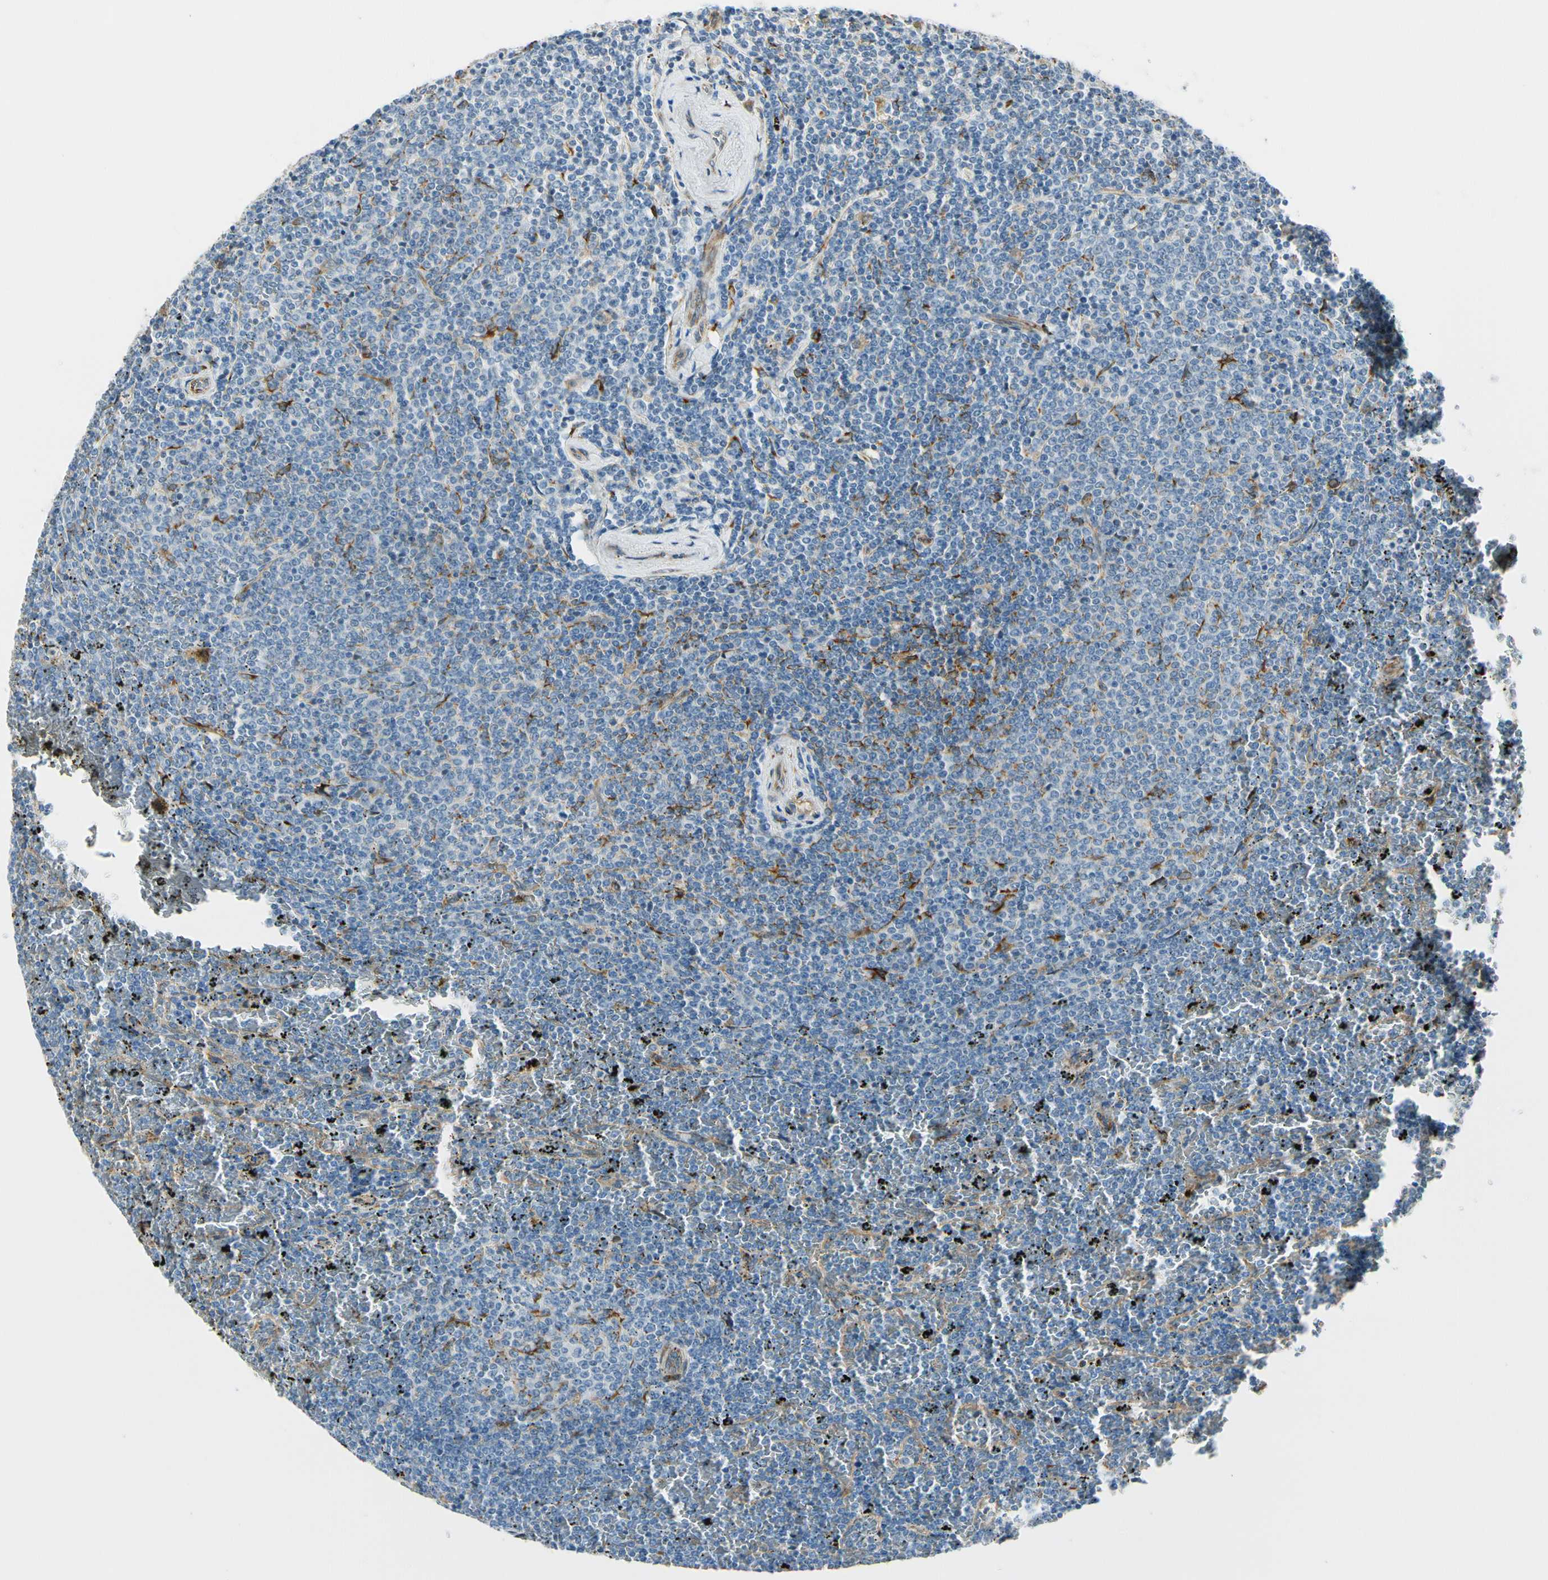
{"staining": {"intensity": "weak", "quantity": "<25%", "location": "cytoplasmic/membranous"}, "tissue": "lymphoma", "cell_type": "Tumor cells", "image_type": "cancer", "snomed": [{"axis": "morphology", "description": "Malignant lymphoma, non-Hodgkin's type, Low grade"}, {"axis": "topography", "description": "Spleen"}], "caption": "Immunohistochemistry of human malignant lymphoma, non-Hodgkin's type (low-grade) reveals no expression in tumor cells. Brightfield microscopy of immunohistochemistry stained with DAB (brown) and hematoxylin (blue), captured at high magnification.", "gene": "FKBP7", "patient": {"sex": "female", "age": 77}}